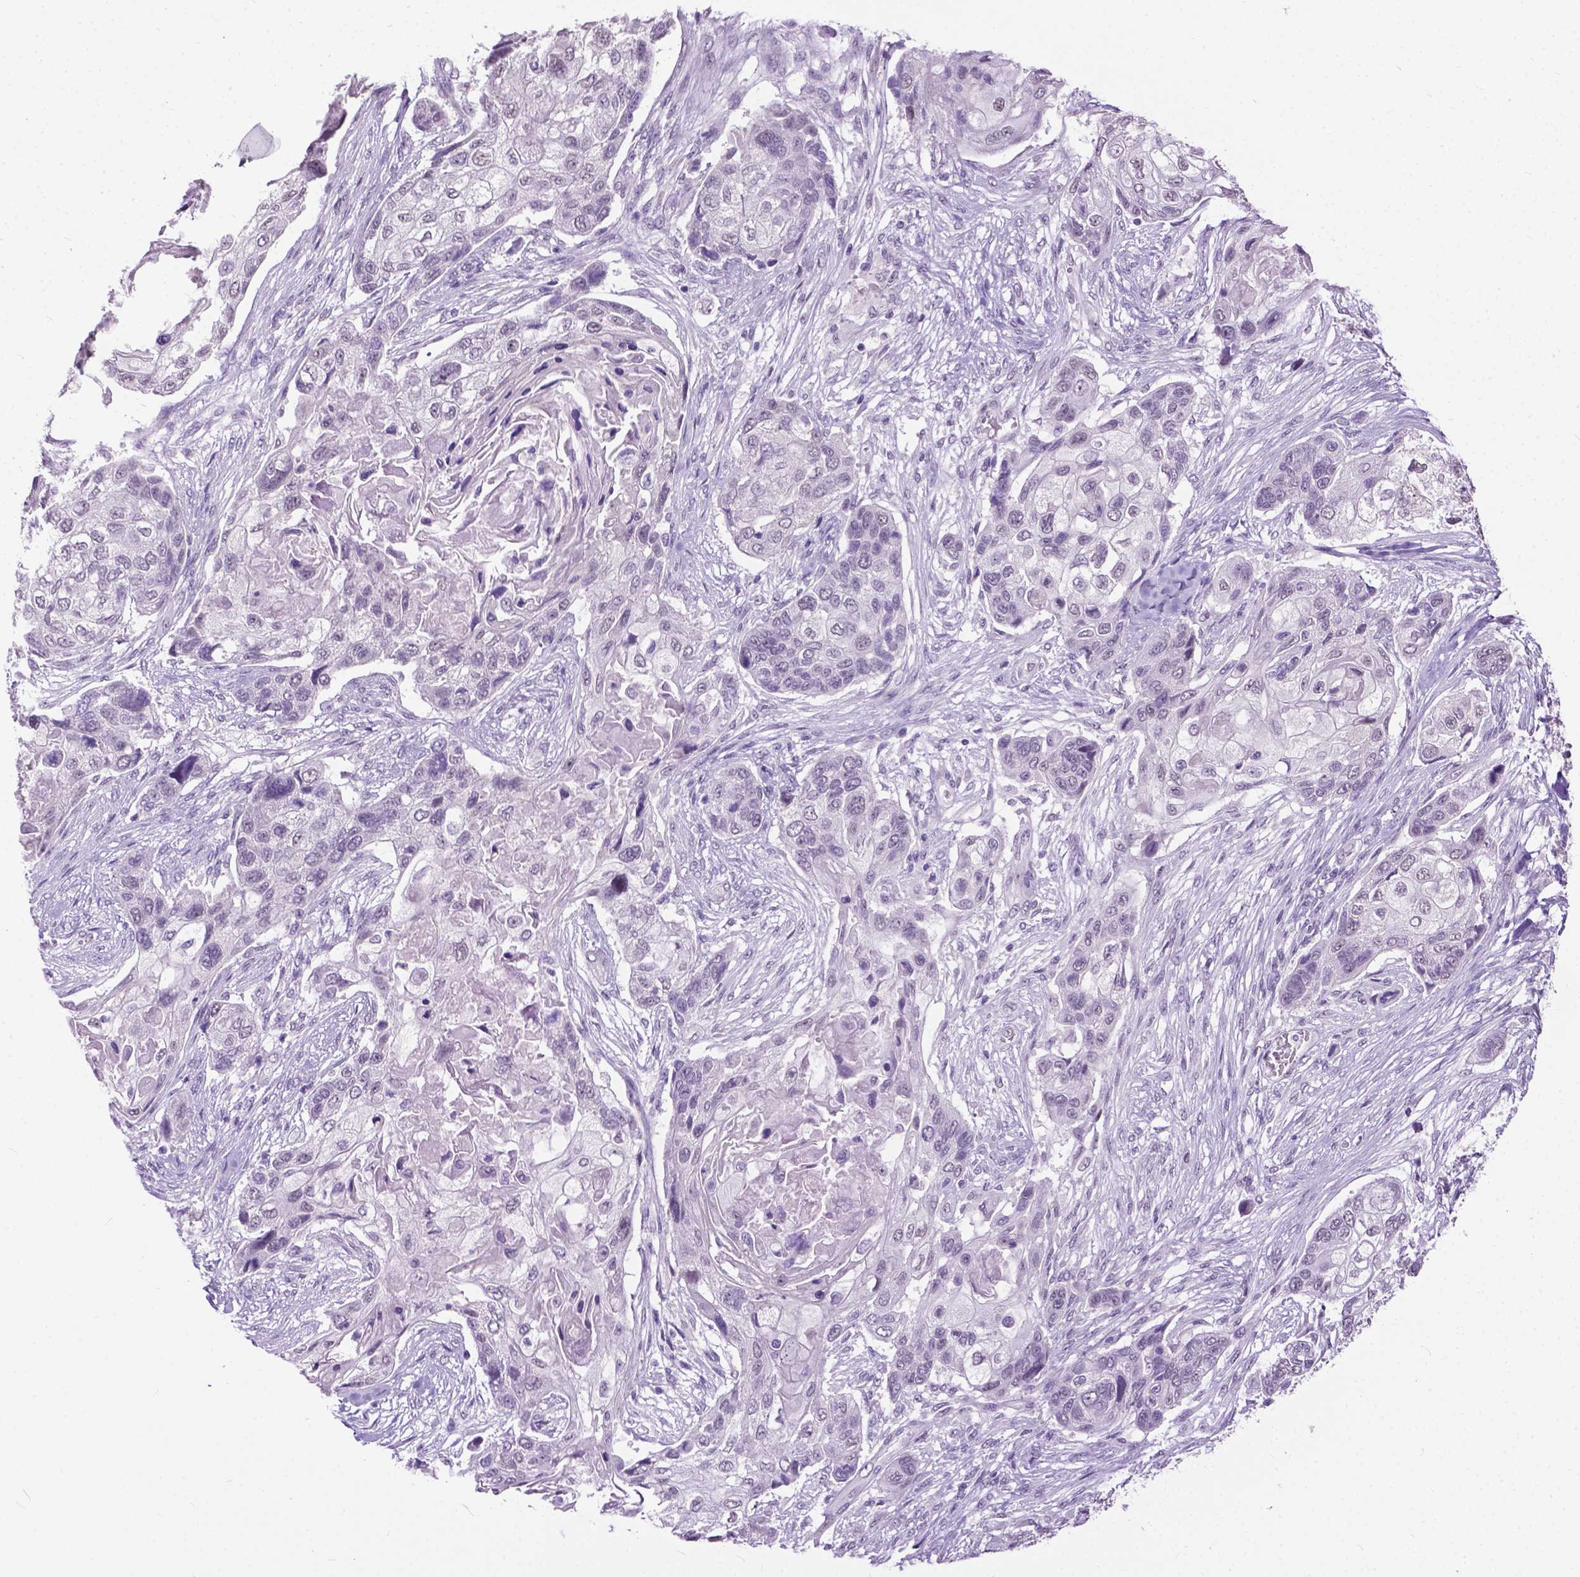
{"staining": {"intensity": "negative", "quantity": "none", "location": "none"}, "tissue": "lung cancer", "cell_type": "Tumor cells", "image_type": "cancer", "snomed": [{"axis": "morphology", "description": "Squamous cell carcinoma, NOS"}, {"axis": "topography", "description": "Lung"}], "caption": "Immunohistochemistry (IHC) of human lung cancer (squamous cell carcinoma) demonstrates no positivity in tumor cells.", "gene": "GPR37L1", "patient": {"sex": "male", "age": 69}}